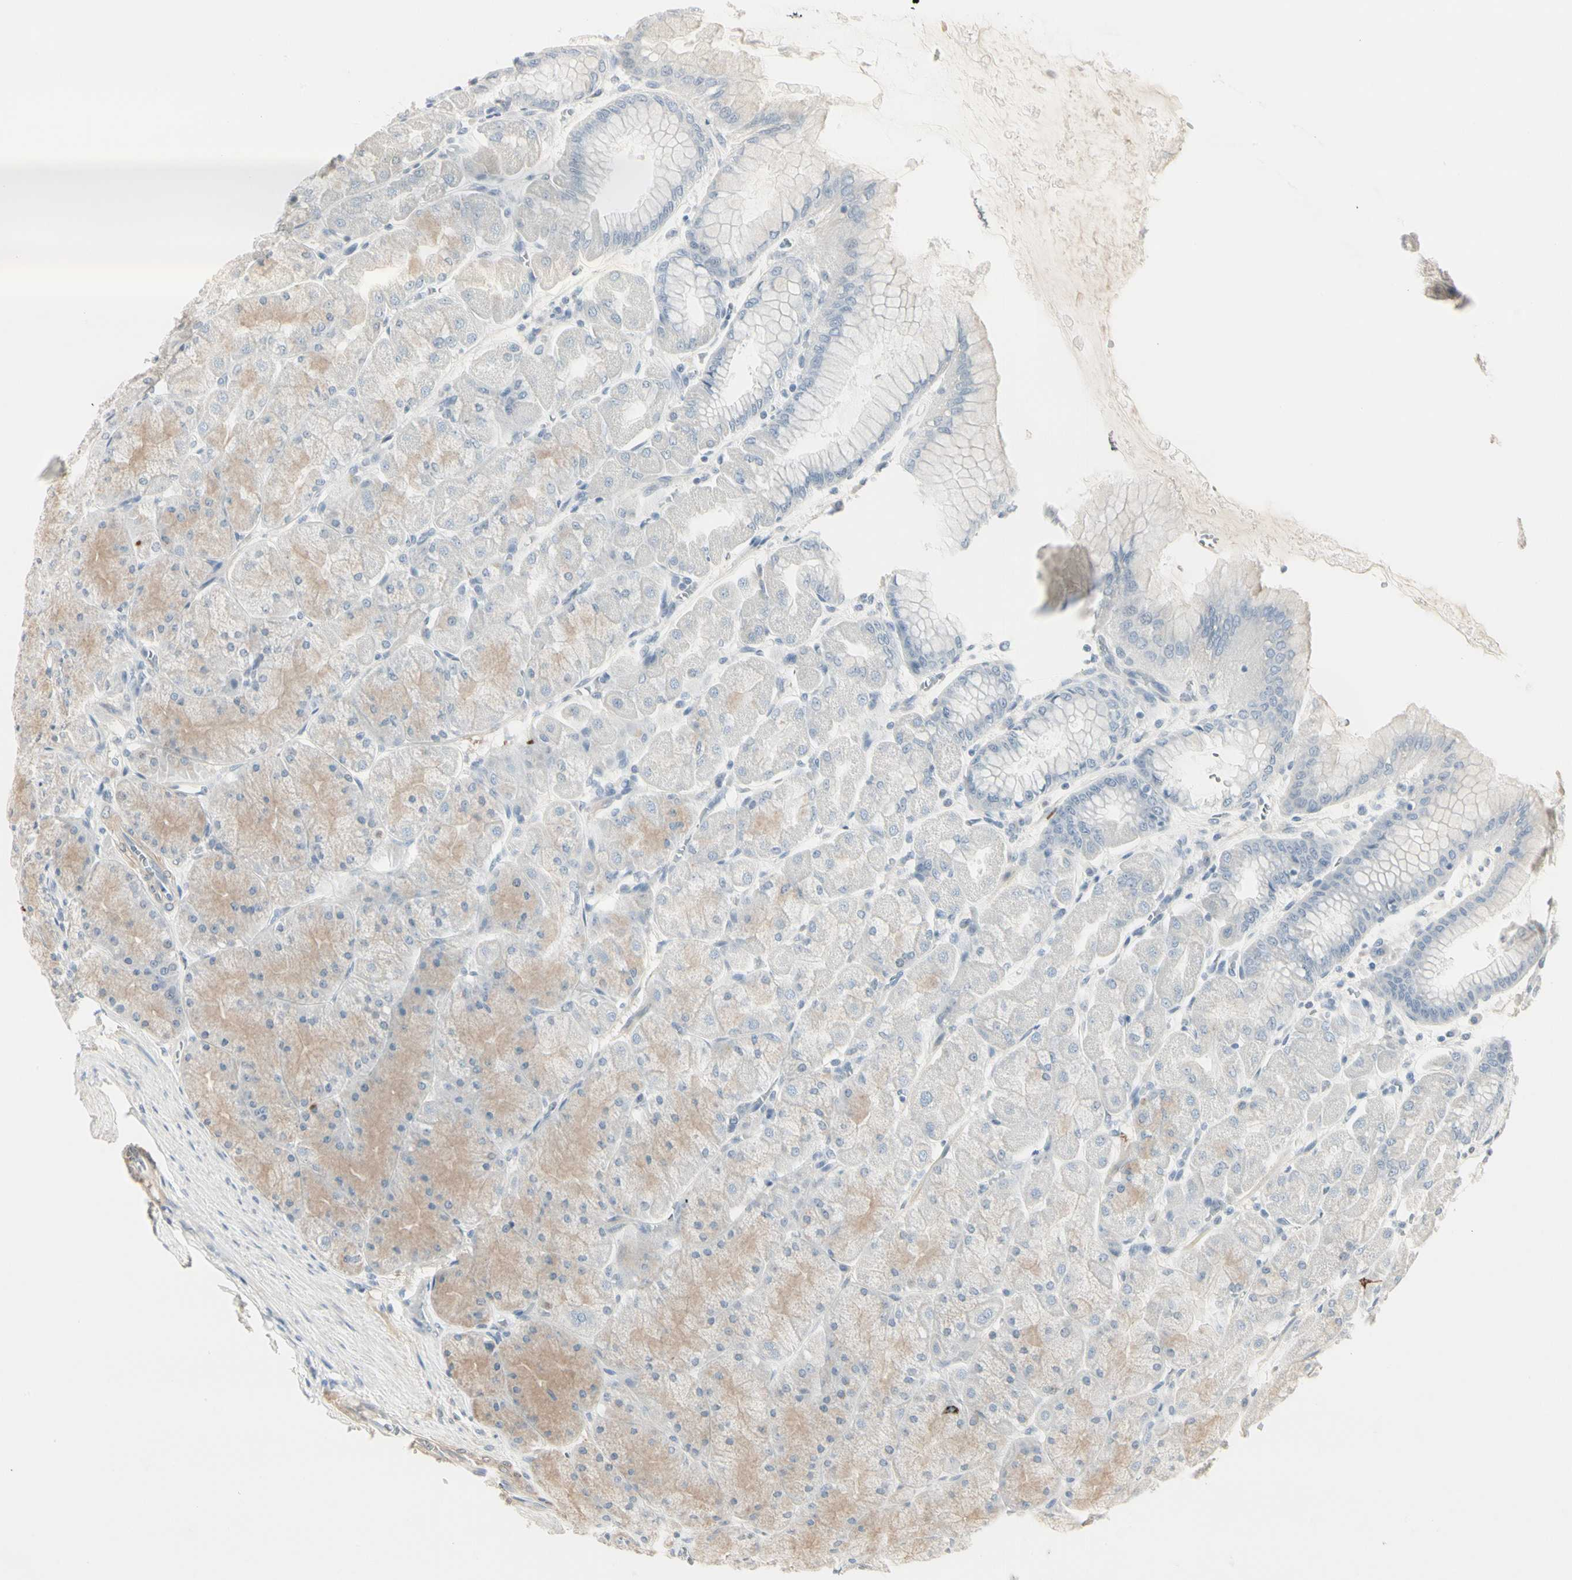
{"staining": {"intensity": "weak", "quantity": "<25%", "location": "cytoplasmic/membranous"}, "tissue": "stomach", "cell_type": "Glandular cells", "image_type": "normal", "snomed": [{"axis": "morphology", "description": "Normal tissue, NOS"}, {"axis": "topography", "description": "Stomach, upper"}], "caption": "Immunohistochemical staining of normal stomach exhibits no significant positivity in glandular cells. (Brightfield microscopy of DAB immunohistochemistry (IHC) at high magnification).", "gene": "DMPK", "patient": {"sex": "female", "age": 56}}